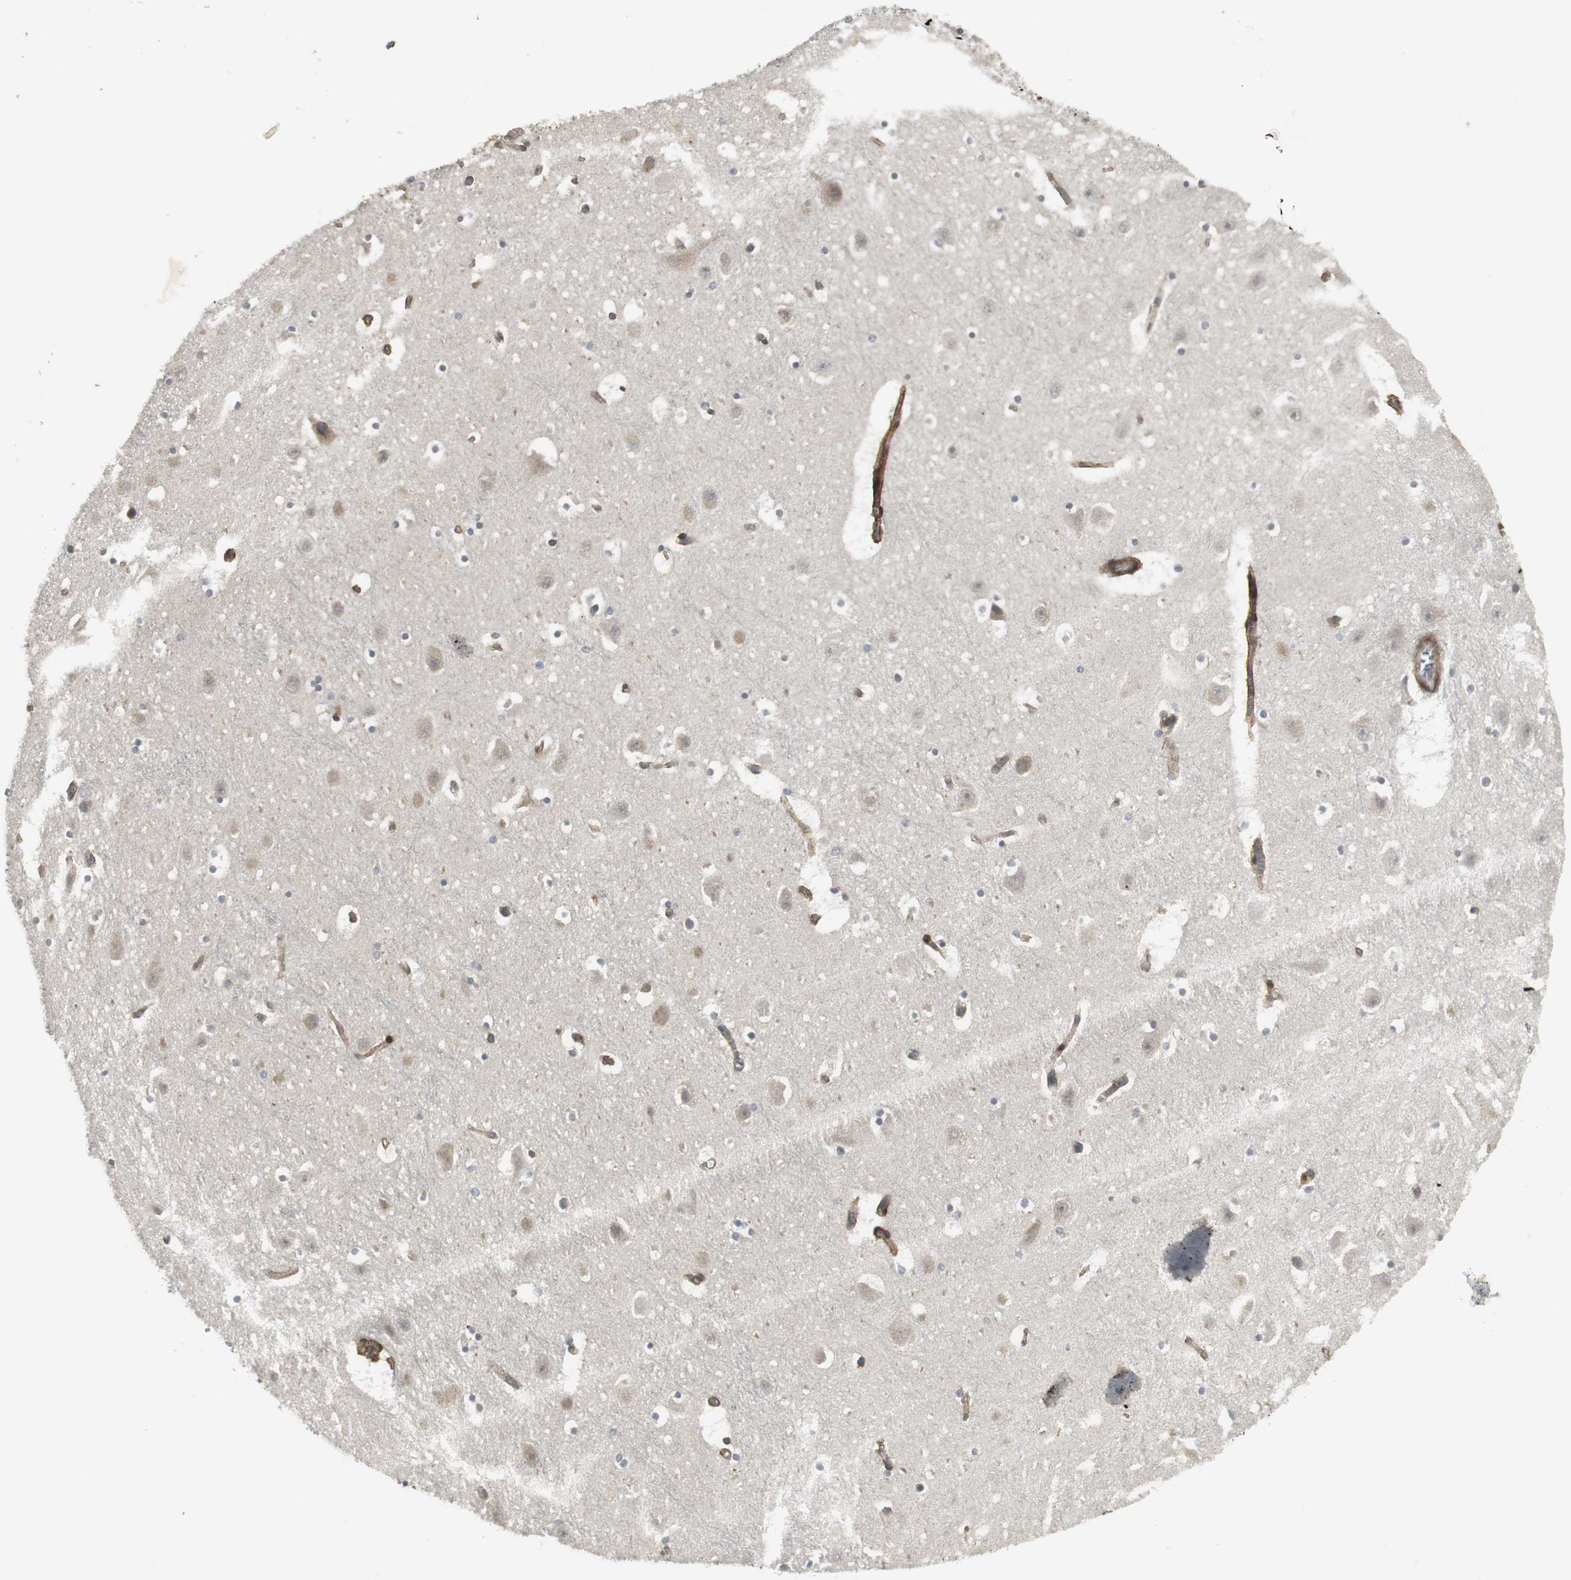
{"staining": {"intensity": "weak", "quantity": "<25%", "location": "cytoplasmic/membranous"}, "tissue": "hippocampus", "cell_type": "Glial cells", "image_type": "normal", "snomed": [{"axis": "morphology", "description": "Normal tissue, NOS"}, {"axis": "topography", "description": "Hippocampus"}], "caption": "Immunohistochemistry image of unremarkable hippocampus stained for a protein (brown), which demonstrates no expression in glial cells.", "gene": "SCYL3", "patient": {"sex": "male", "age": 45}}